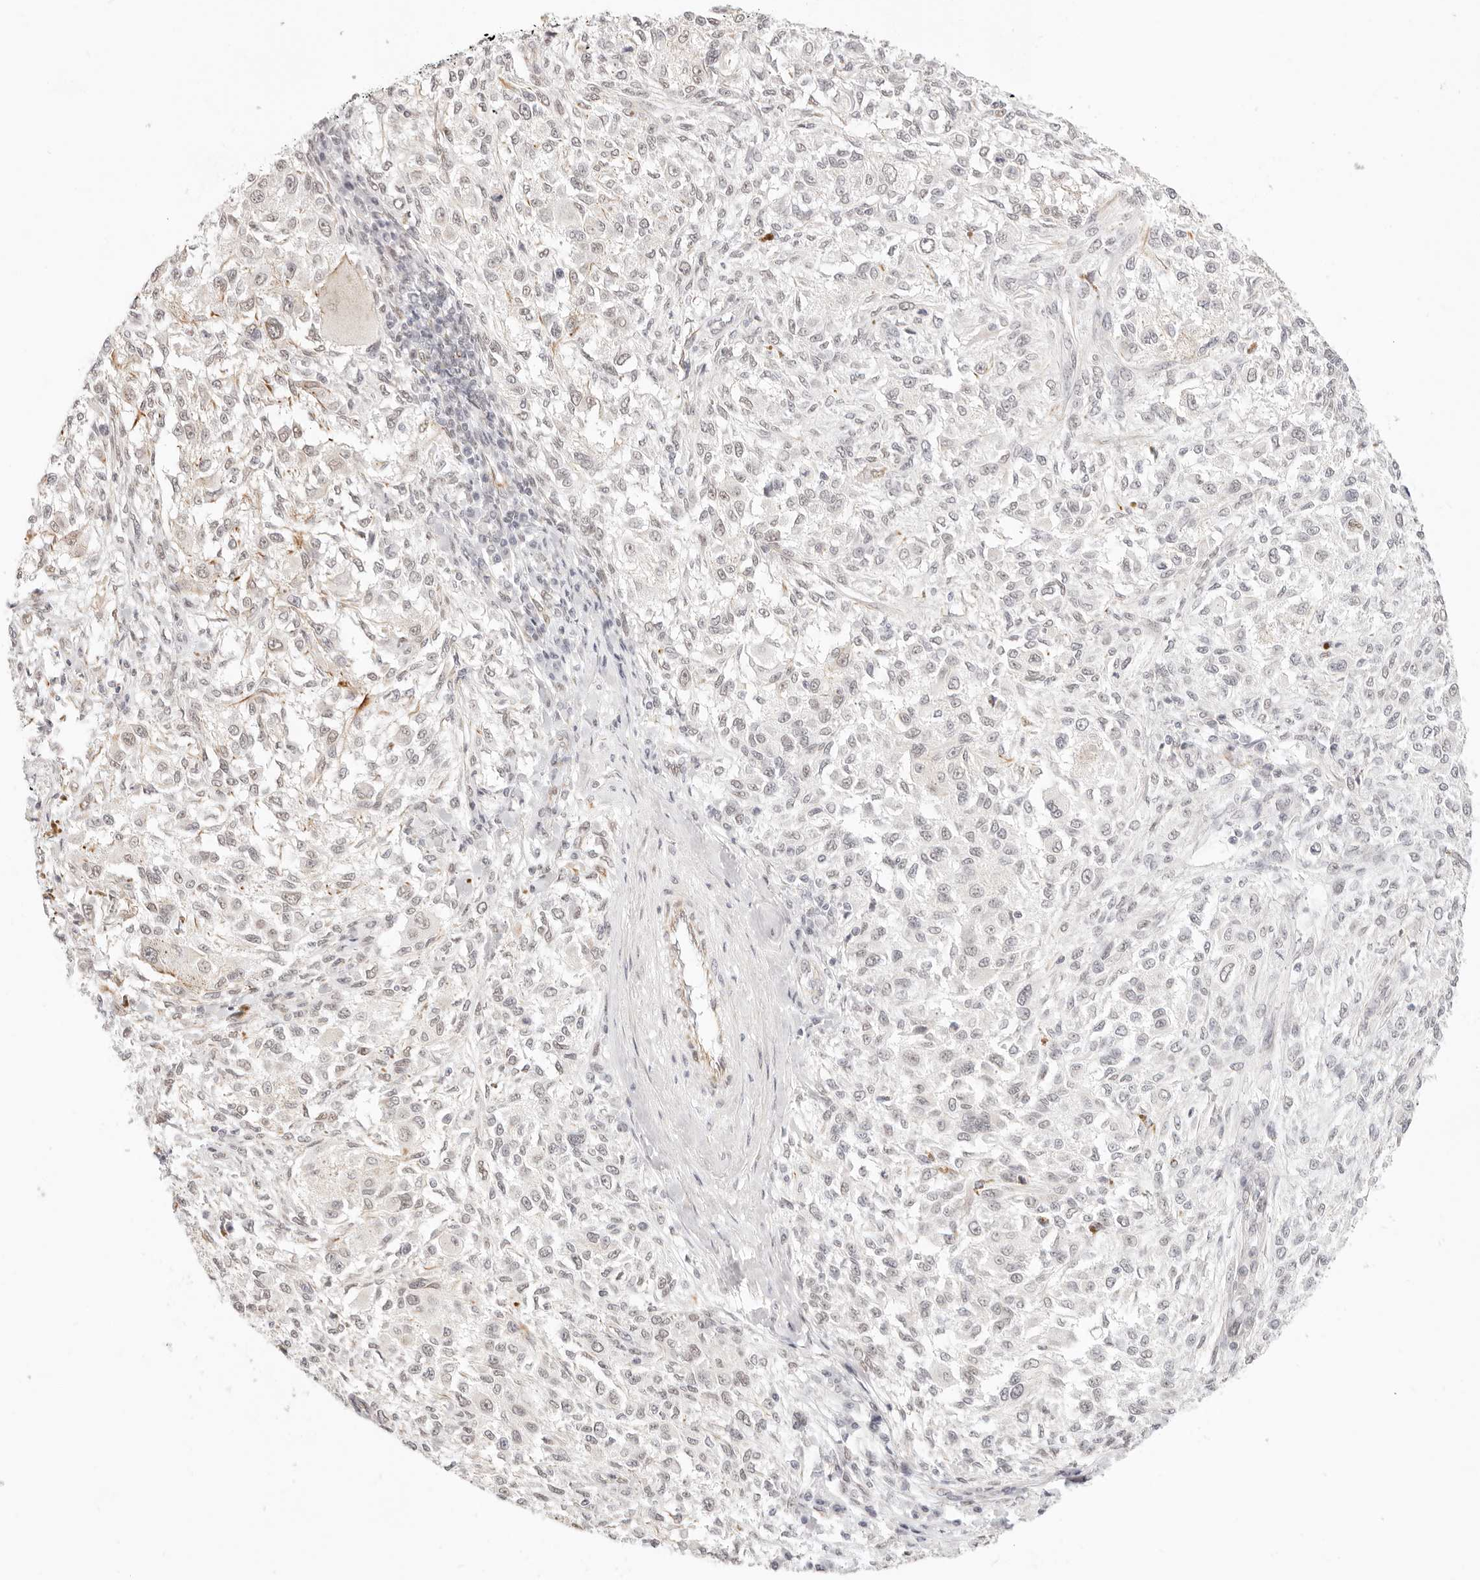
{"staining": {"intensity": "weak", "quantity": "<25%", "location": "nuclear"}, "tissue": "melanoma", "cell_type": "Tumor cells", "image_type": "cancer", "snomed": [{"axis": "morphology", "description": "Necrosis, NOS"}, {"axis": "morphology", "description": "Malignant melanoma, NOS"}, {"axis": "topography", "description": "Skin"}], "caption": "Malignant melanoma was stained to show a protein in brown. There is no significant positivity in tumor cells.", "gene": "ZC3H11A", "patient": {"sex": "female", "age": 87}}